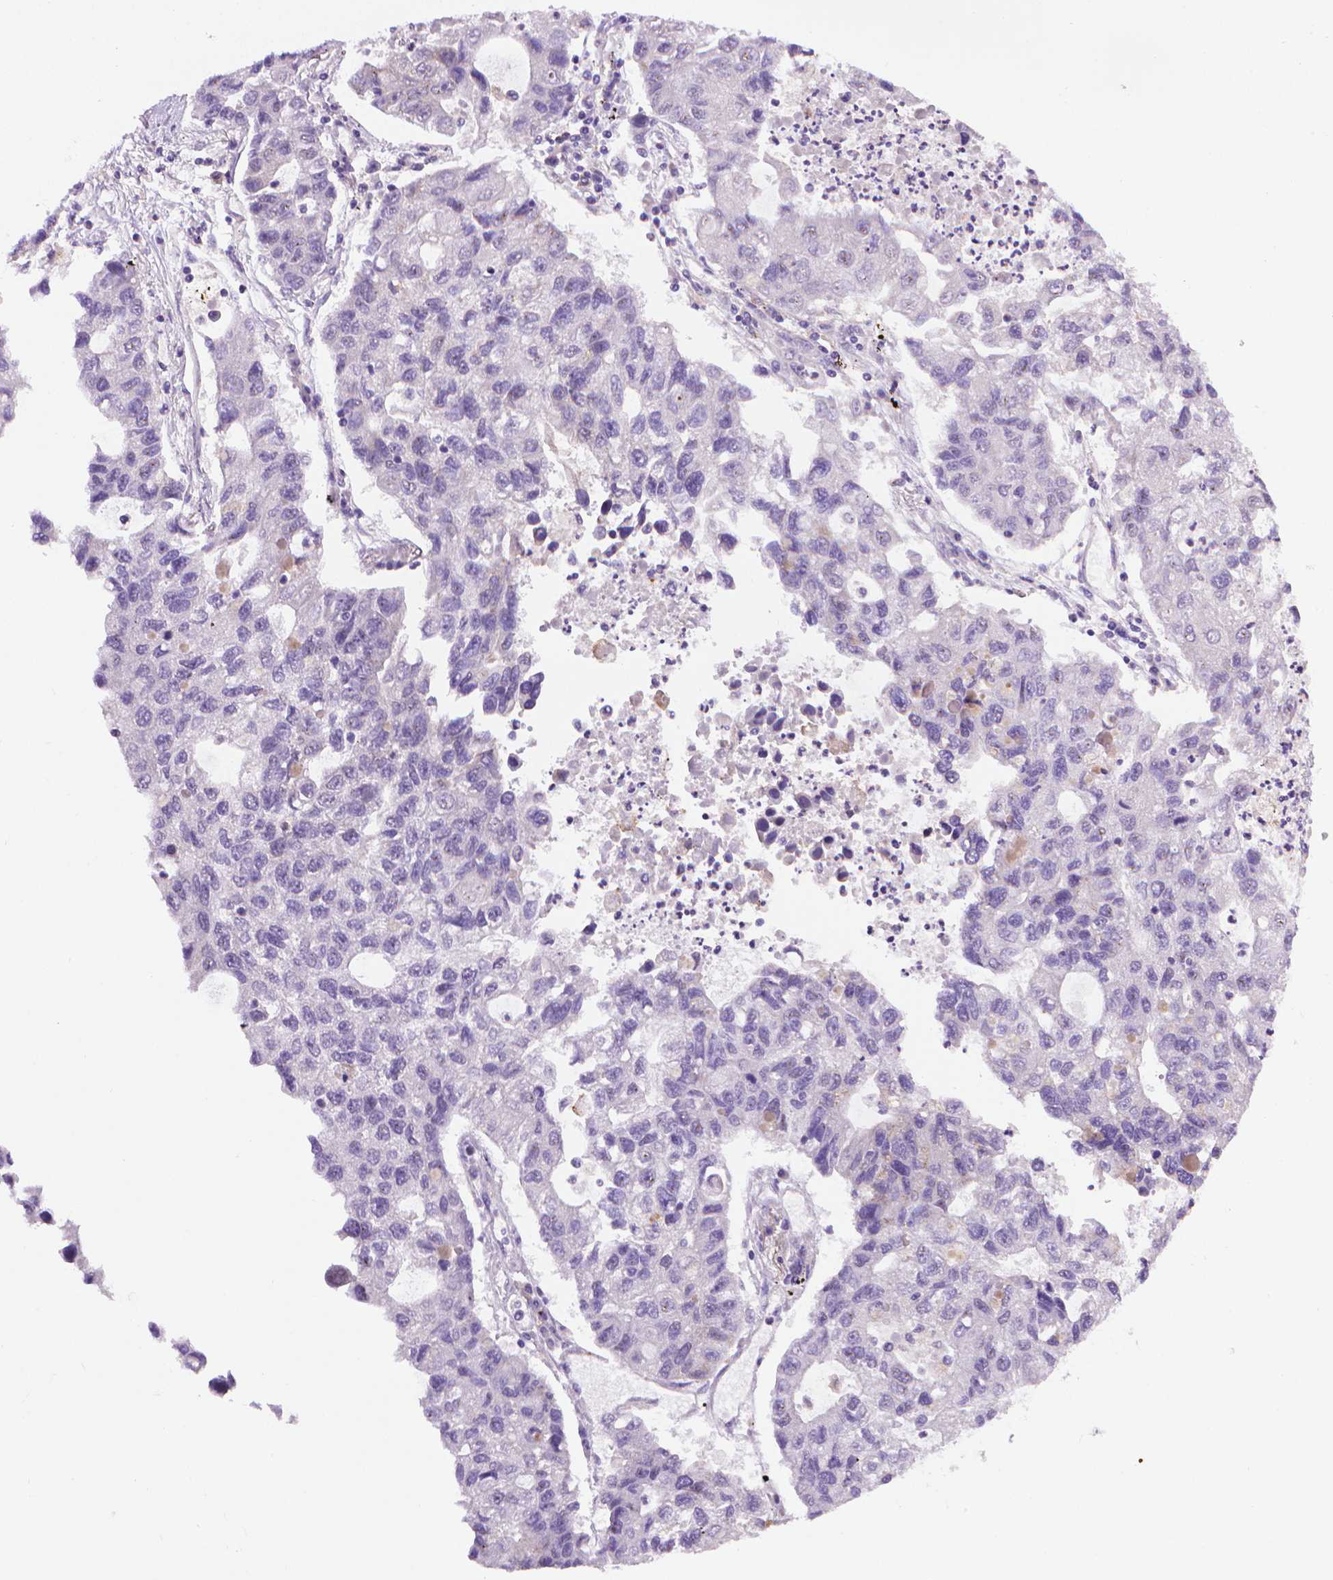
{"staining": {"intensity": "negative", "quantity": "none", "location": "none"}, "tissue": "lung cancer", "cell_type": "Tumor cells", "image_type": "cancer", "snomed": [{"axis": "morphology", "description": "Adenocarcinoma, NOS"}, {"axis": "topography", "description": "Bronchus"}, {"axis": "topography", "description": "Lung"}], "caption": "An IHC photomicrograph of adenocarcinoma (lung) is shown. There is no staining in tumor cells of adenocarcinoma (lung).", "gene": "SLC51B", "patient": {"sex": "female", "age": 51}}